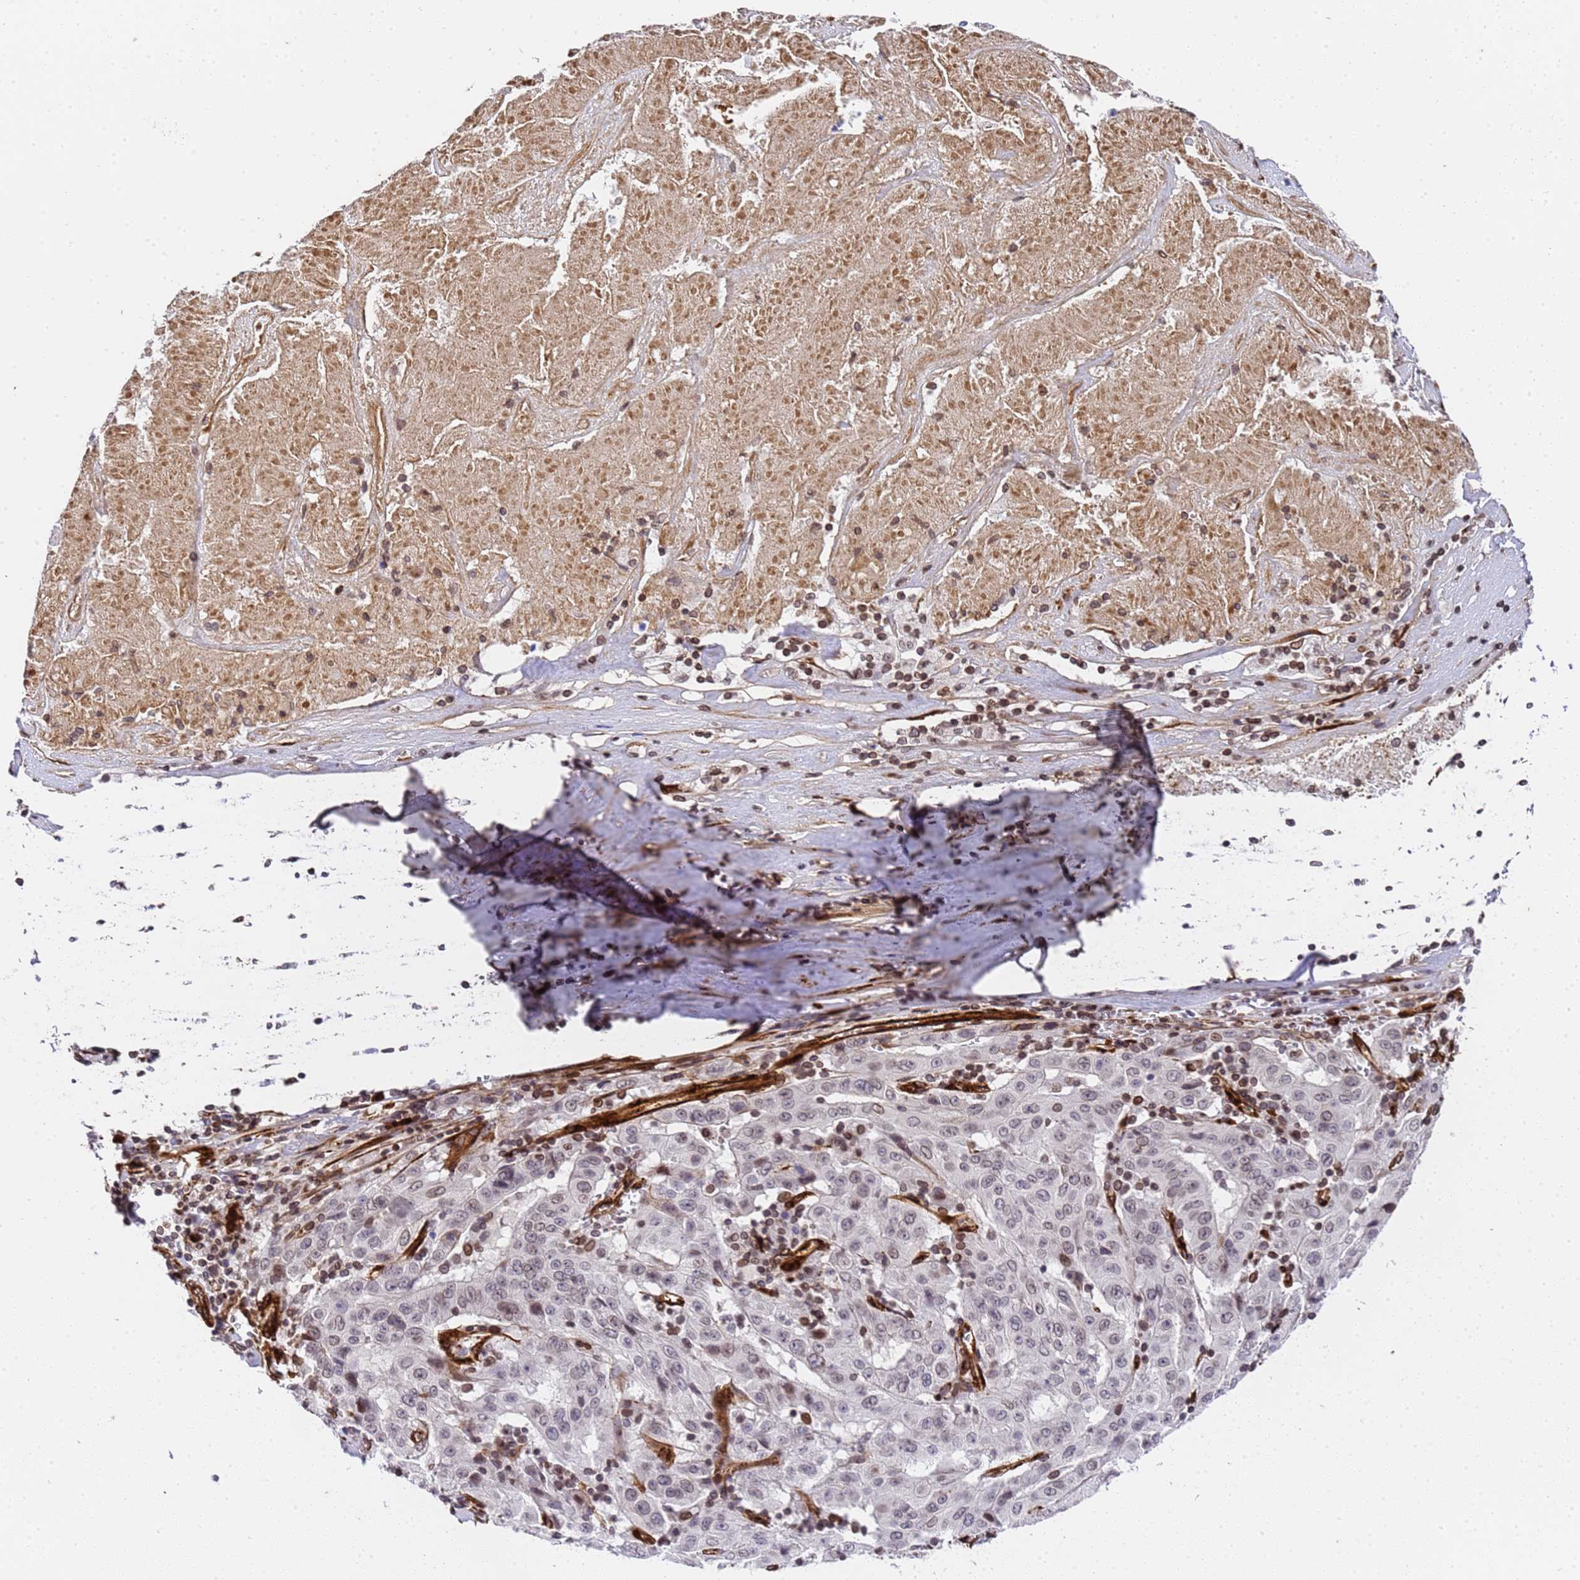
{"staining": {"intensity": "weak", "quantity": "<25%", "location": "nuclear"}, "tissue": "pancreatic cancer", "cell_type": "Tumor cells", "image_type": "cancer", "snomed": [{"axis": "morphology", "description": "Adenocarcinoma, NOS"}, {"axis": "topography", "description": "Pancreas"}], "caption": "Adenocarcinoma (pancreatic) stained for a protein using IHC exhibits no positivity tumor cells.", "gene": "IGFBP7", "patient": {"sex": "male", "age": 63}}